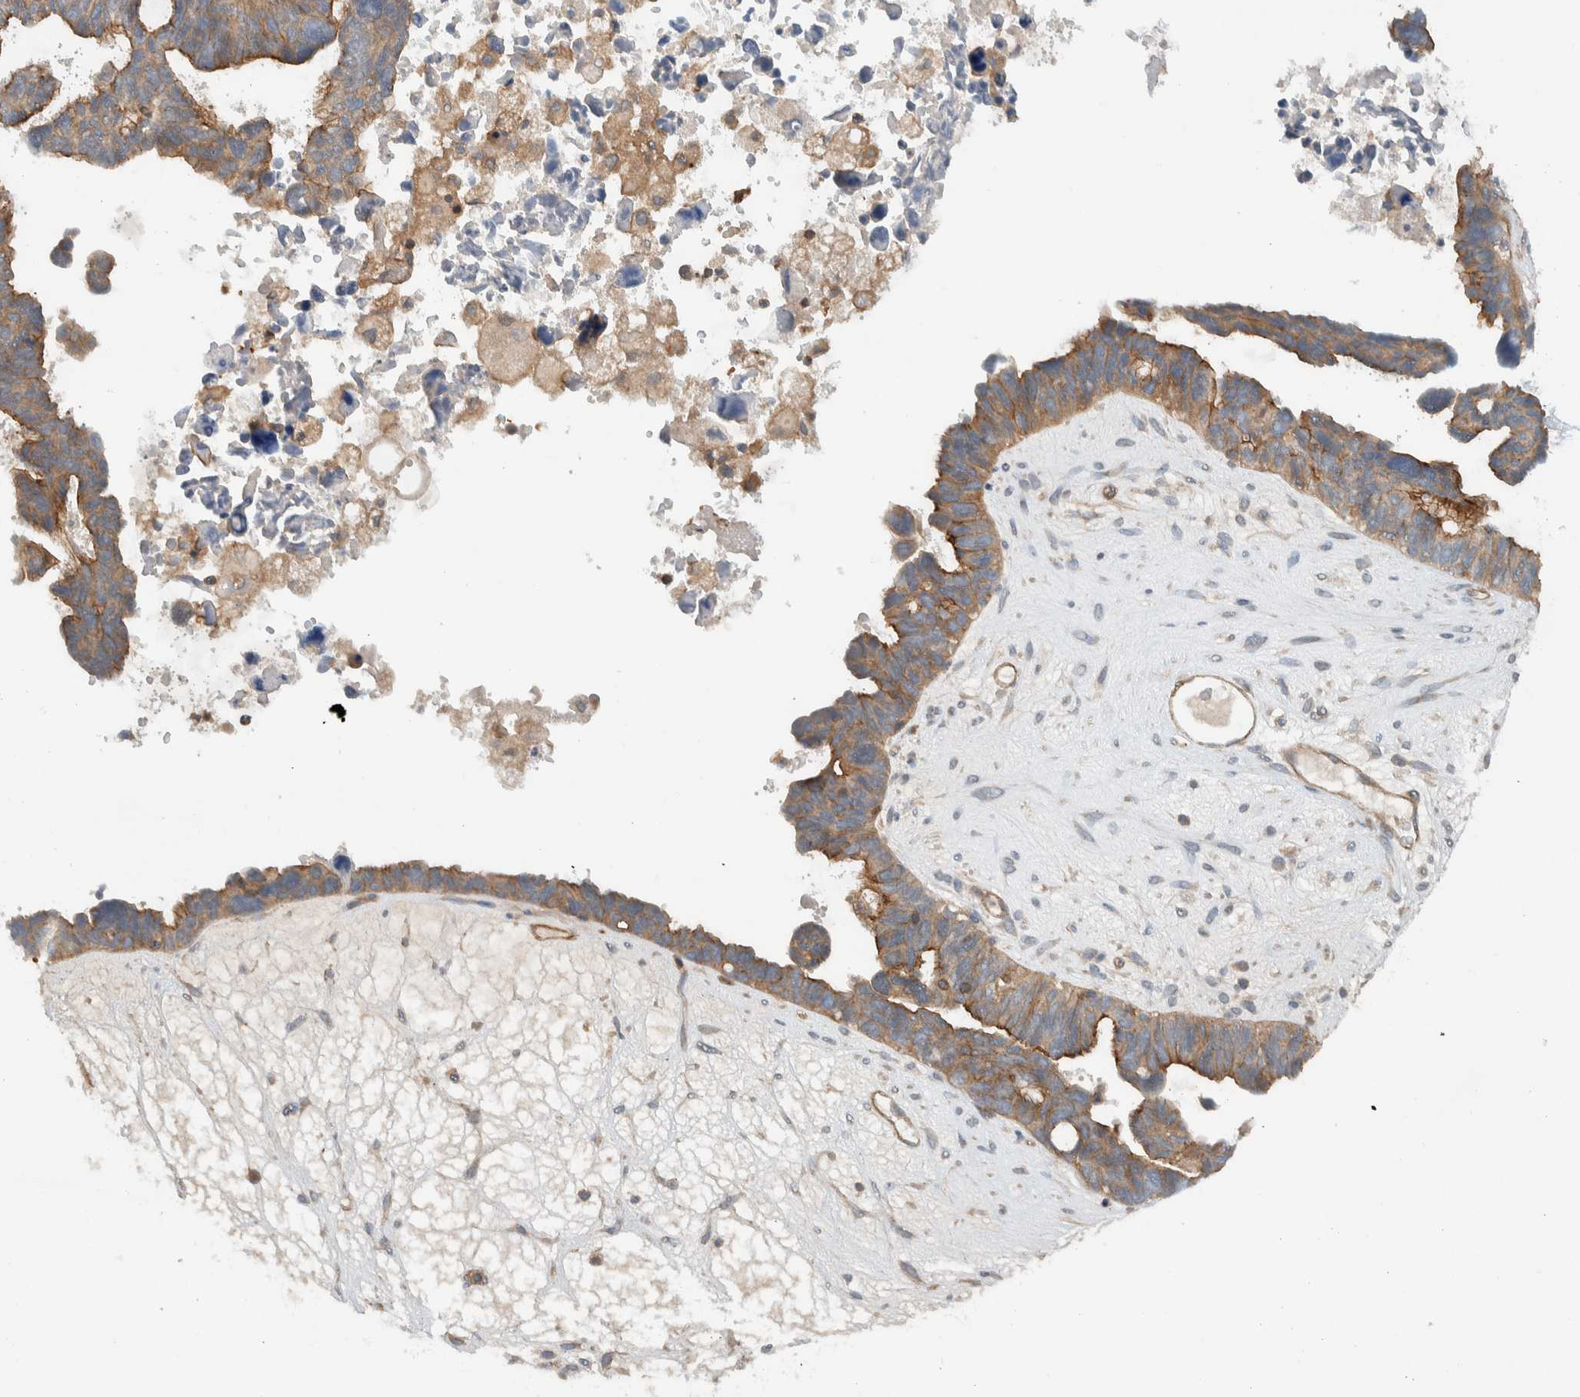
{"staining": {"intensity": "weak", "quantity": ">75%", "location": "cytoplasmic/membranous"}, "tissue": "ovarian cancer", "cell_type": "Tumor cells", "image_type": "cancer", "snomed": [{"axis": "morphology", "description": "Cystadenocarcinoma, serous, NOS"}, {"axis": "topography", "description": "Ovary"}], "caption": "This is an image of immunohistochemistry (IHC) staining of ovarian cancer (serous cystadenocarcinoma), which shows weak positivity in the cytoplasmic/membranous of tumor cells.", "gene": "MPRIP", "patient": {"sex": "female", "age": 79}}